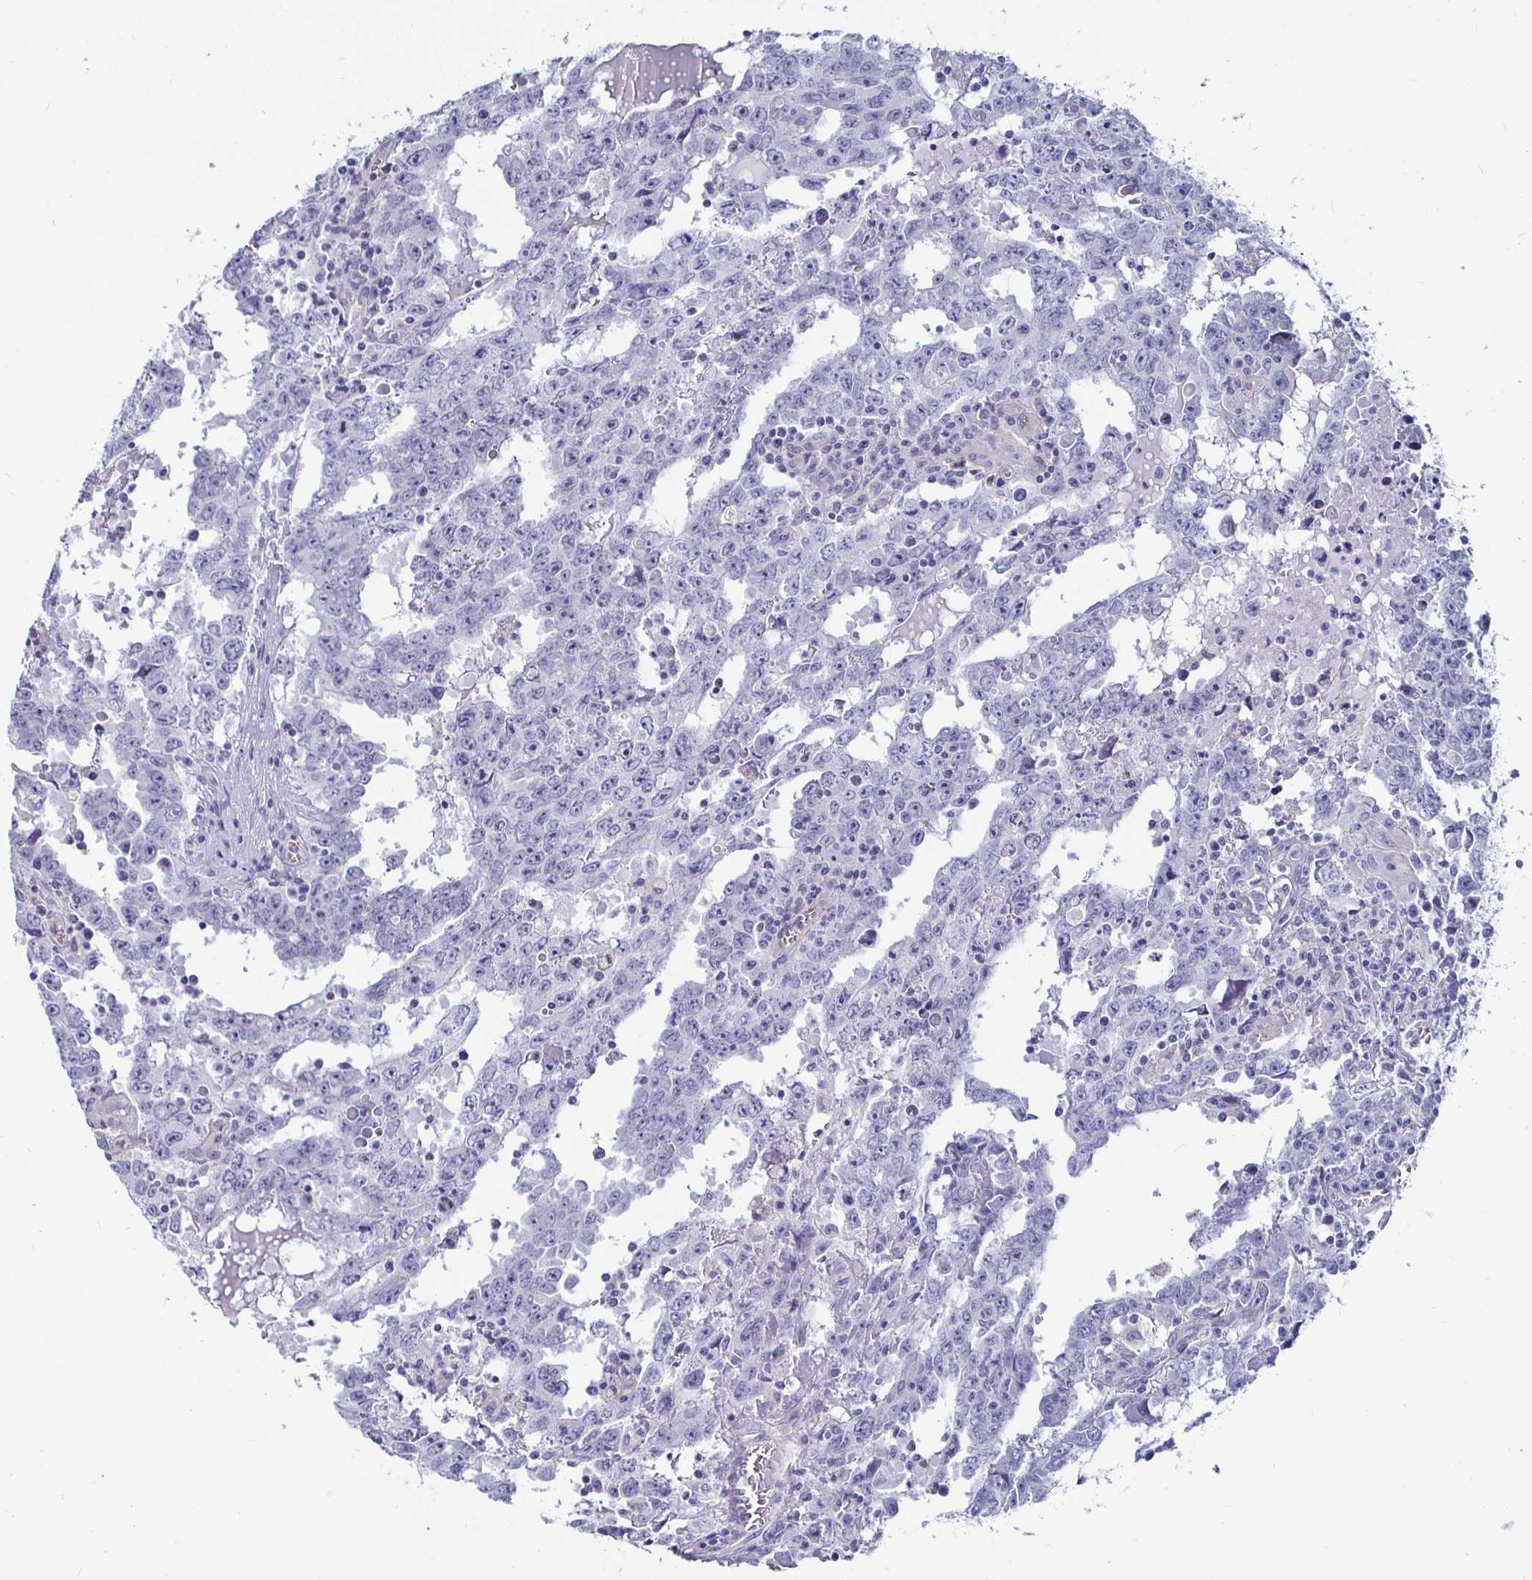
{"staining": {"intensity": "negative", "quantity": "none", "location": "none"}, "tissue": "testis cancer", "cell_type": "Tumor cells", "image_type": "cancer", "snomed": [{"axis": "morphology", "description": "Carcinoma, Embryonal, NOS"}, {"axis": "topography", "description": "Testis"}], "caption": "The photomicrograph demonstrates no significant expression in tumor cells of testis embryonal carcinoma.", "gene": "CA9", "patient": {"sex": "male", "age": 22}}